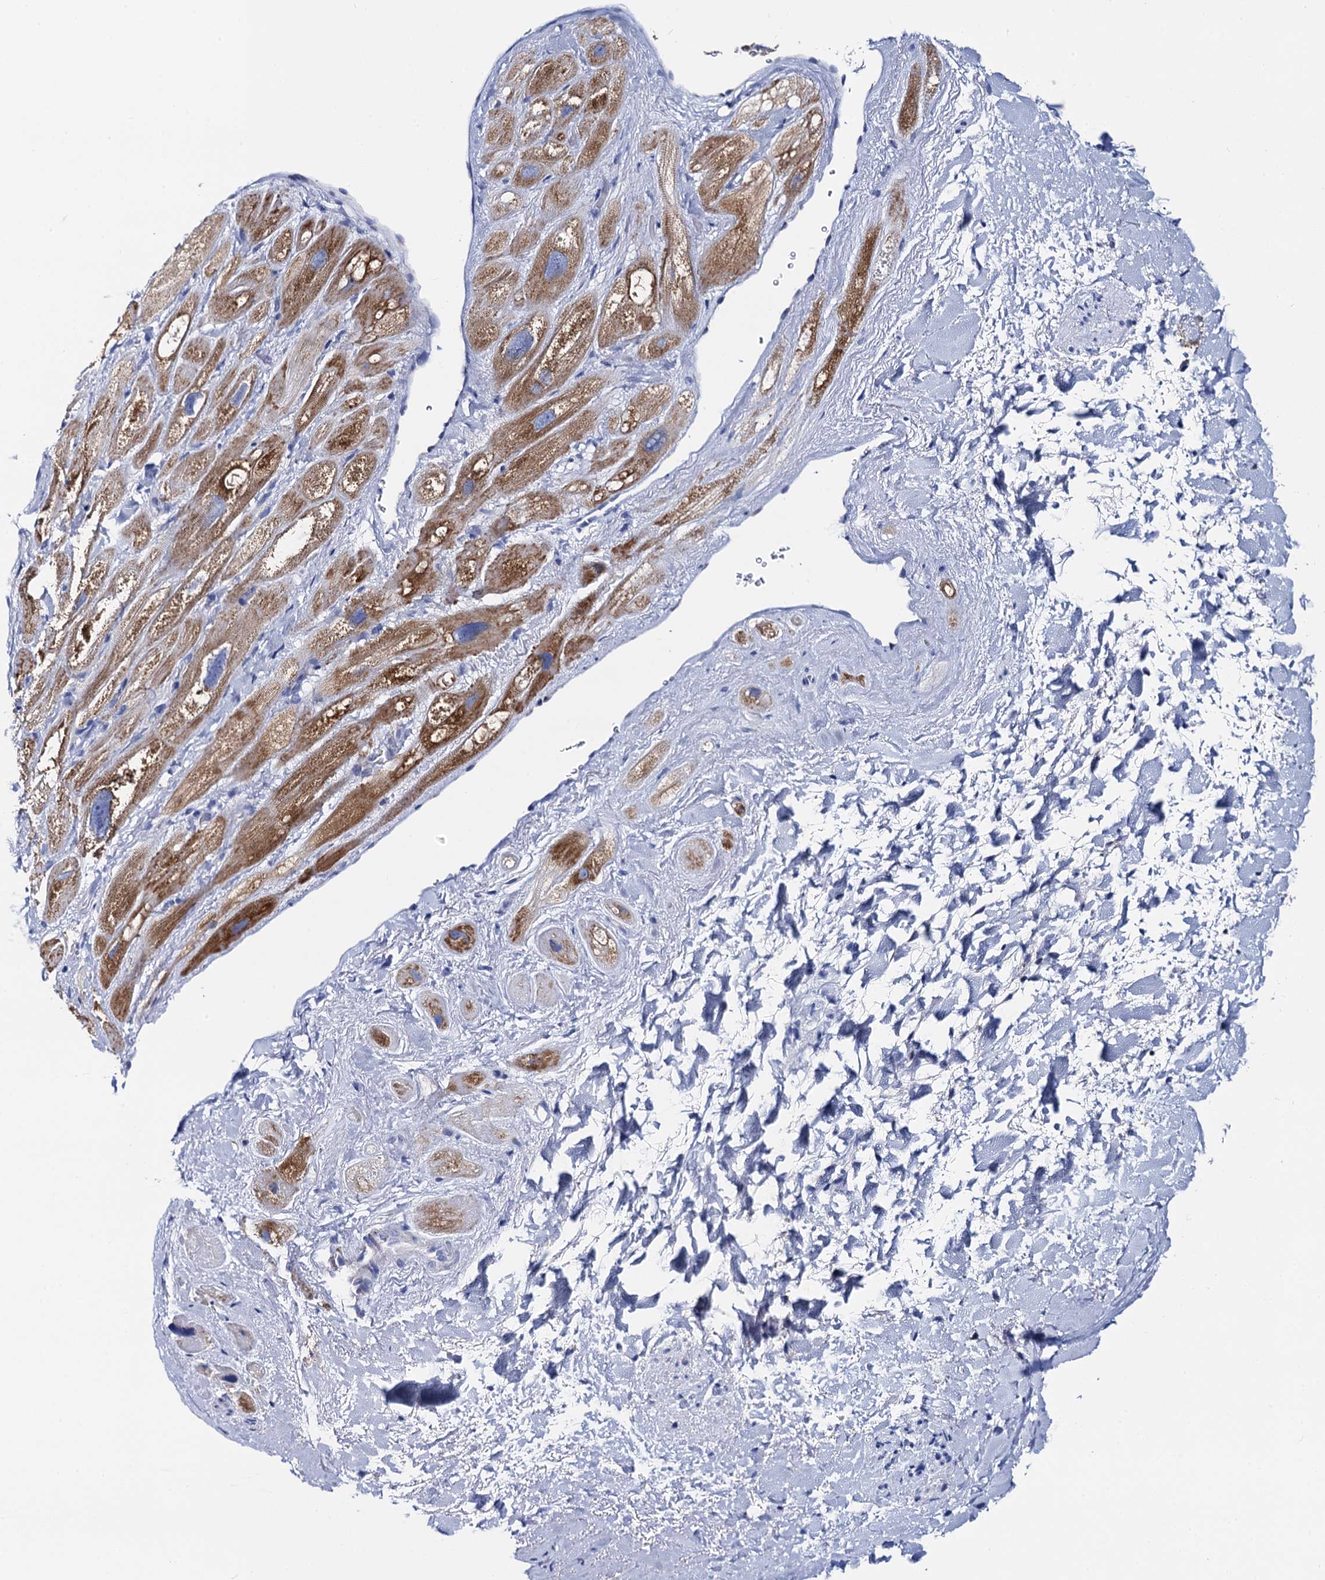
{"staining": {"intensity": "moderate", "quantity": "25%-75%", "location": "cytoplasmic/membranous"}, "tissue": "heart muscle", "cell_type": "Cardiomyocytes", "image_type": "normal", "snomed": [{"axis": "morphology", "description": "Normal tissue, NOS"}, {"axis": "topography", "description": "Heart"}], "caption": "Heart muscle stained with DAB (3,3'-diaminobenzidine) immunohistochemistry (IHC) reveals medium levels of moderate cytoplasmic/membranous staining in approximately 25%-75% of cardiomyocytes.", "gene": "ACADSB", "patient": {"sex": "male", "age": 49}}